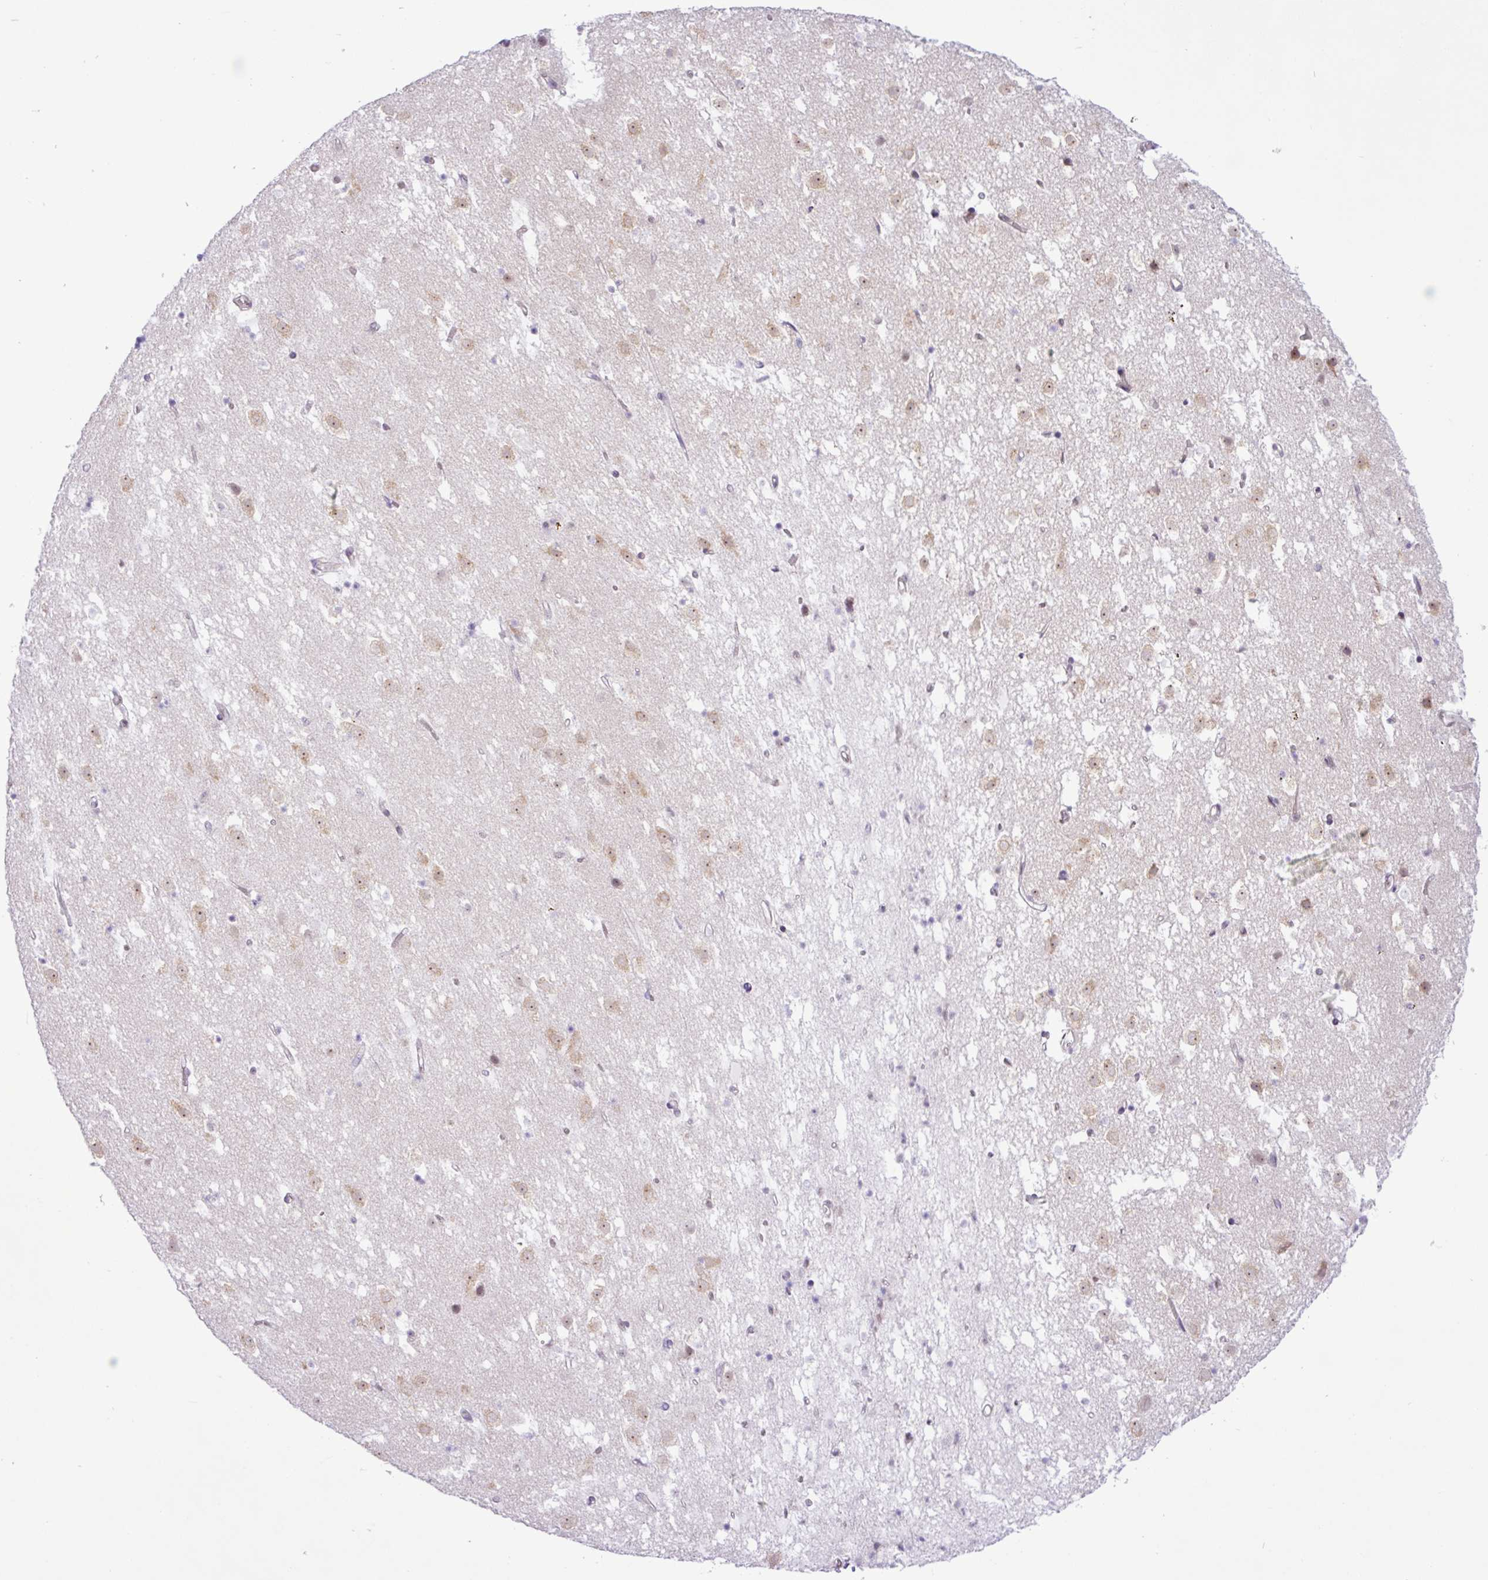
{"staining": {"intensity": "weak", "quantity": "25%-75%", "location": "nuclear"}, "tissue": "caudate", "cell_type": "Glial cells", "image_type": "normal", "snomed": [{"axis": "morphology", "description": "Normal tissue, NOS"}, {"axis": "topography", "description": "Lateral ventricle wall"}], "caption": "Human caudate stained with a brown dye demonstrates weak nuclear positive expression in about 25%-75% of glial cells.", "gene": "ELOA2", "patient": {"sex": "male", "age": 58}}